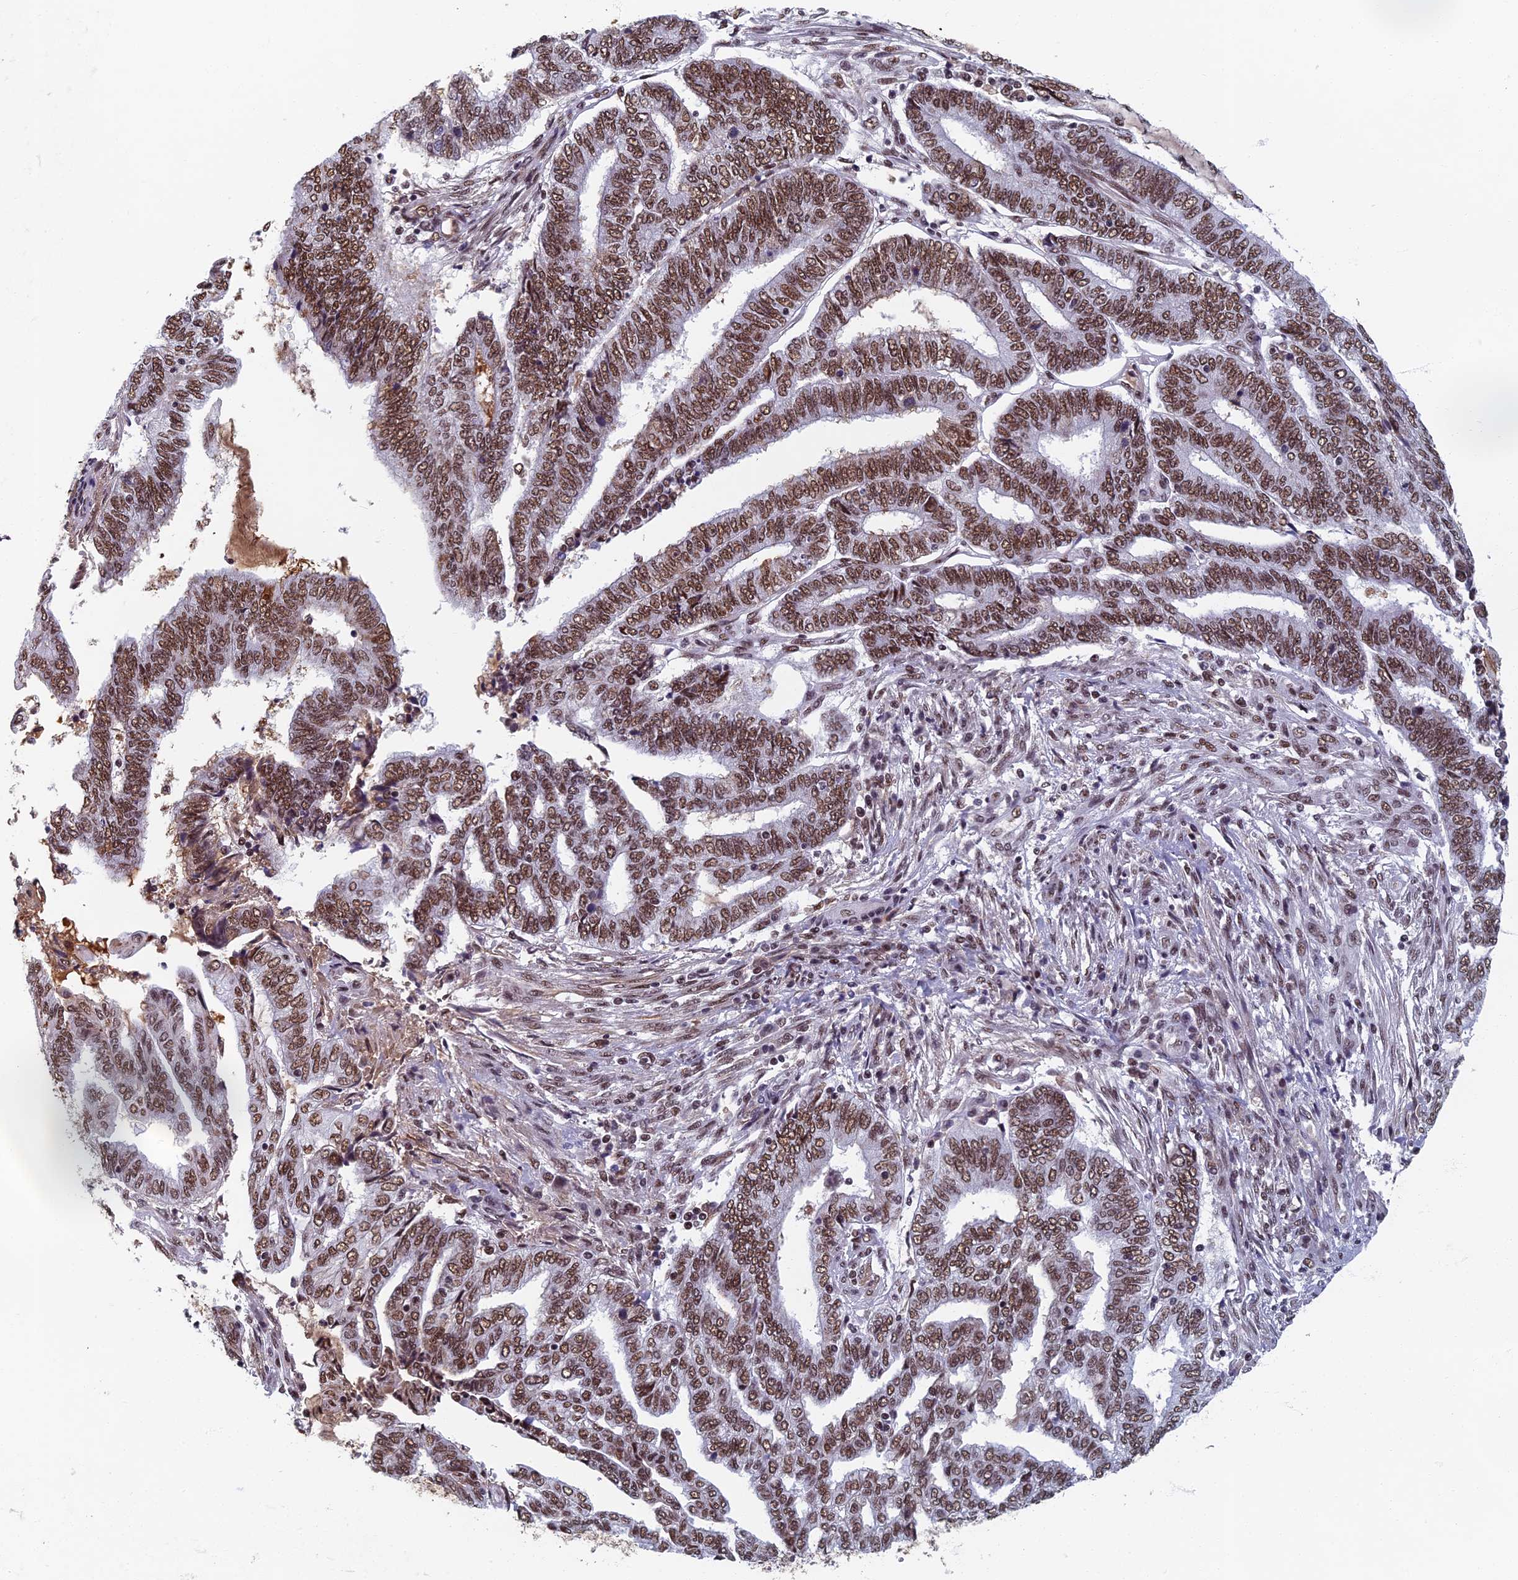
{"staining": {"intensity": "strong", "quantity": ">75%", "location": "nuclear"}, "tissue": "endometrial cancer", "cell_type": "Tumor cells", "image_type": "cancer", "snomed": [{"axis": "morphology", "description": "Adenocarcinoma, NOS"}, {"axis": "topography", "description": "Uterus"}, {"axis": "topography", "description": "Endometrium"}], "caption": "There is high levels of strong nuclear positivity in tumor cells of endometrial adenocarcinoma, as demonstrated by immunohistochemical staining (brown color).", "gene": "TAF13", "patient": {"sex": "female", "age": 70}}